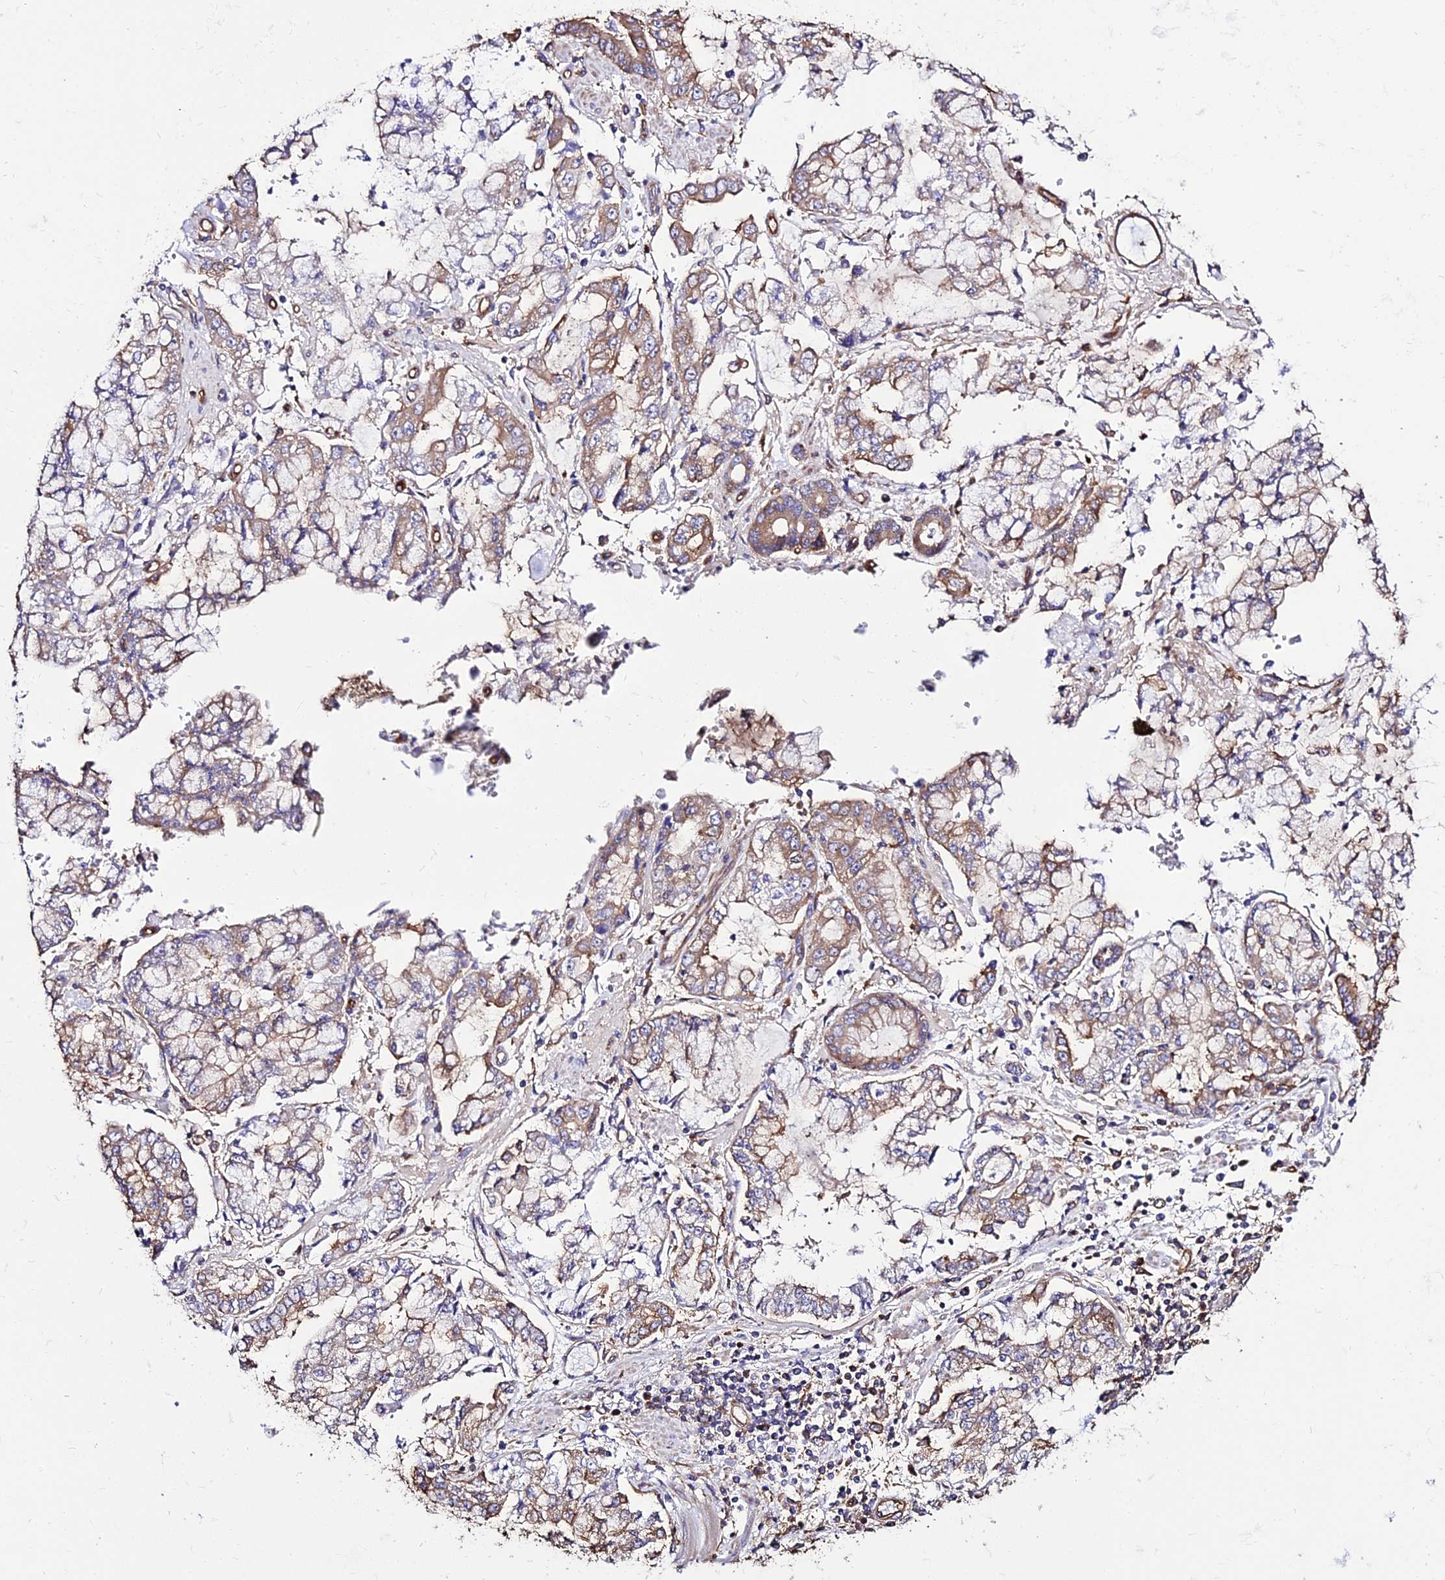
{"staining": {"intensity": "moderate", "quantity": "25%-75%", "location": "cytoplasmic/membranous"}, "tissue": "stomach cancer", "cell_type": "Tumor cells", "image_type": "cancer", "snomed": [{"axis": "morphology", "description": "Adenocarcinoma, NOS"}, {"axis": "topography", "description": "Stomach"}], "caption": "Protein analysis of adenocarcinoma (stomach) tissue demonstrates moderate cytoplasmic/membranous expression in approximately 25%-75% of tumor cells.", "gene": "TUBA3D", "patient": {"sex": "male", "age": 76}}